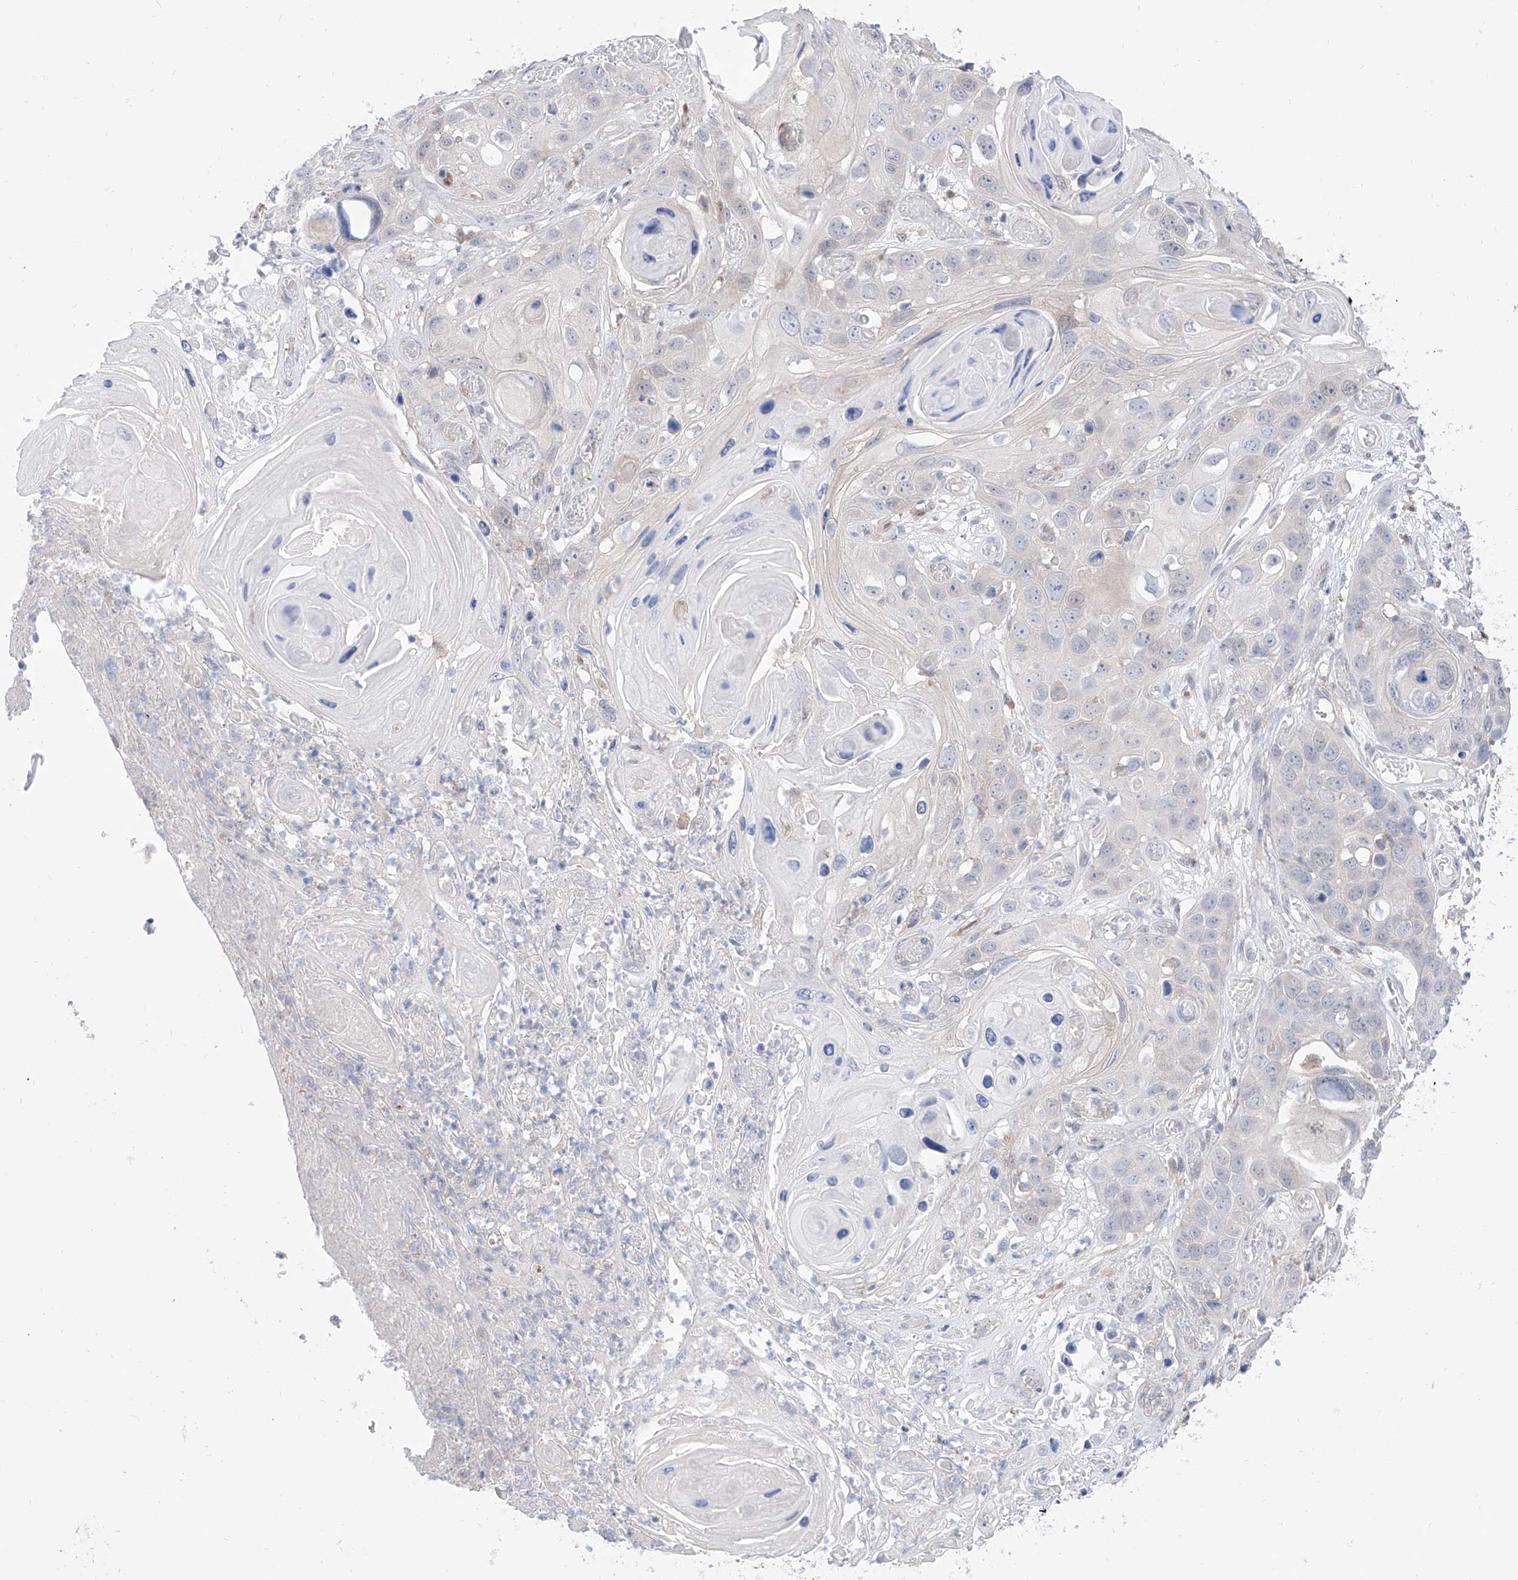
{"staining": {"intensity": "negative", "quantity": "none", "location": "none"}, "tissue": "skin cancer", "cell_type": "Tumor cells", "image_type": "cancer", "snomed": [{"axis": "morphology", "description": "Squamous cell carcinoma, NOS"}, {"axis": "topography", "description": "Skin"}], "caption": "This photomicrograph is of skin cancer stained with IHC to label a protein in brown with the nuclei are counter-stained blue. There is no positivity in tumor cells.", "gene": "PDXK", "patient": {"sex": "male", "age": 55}}